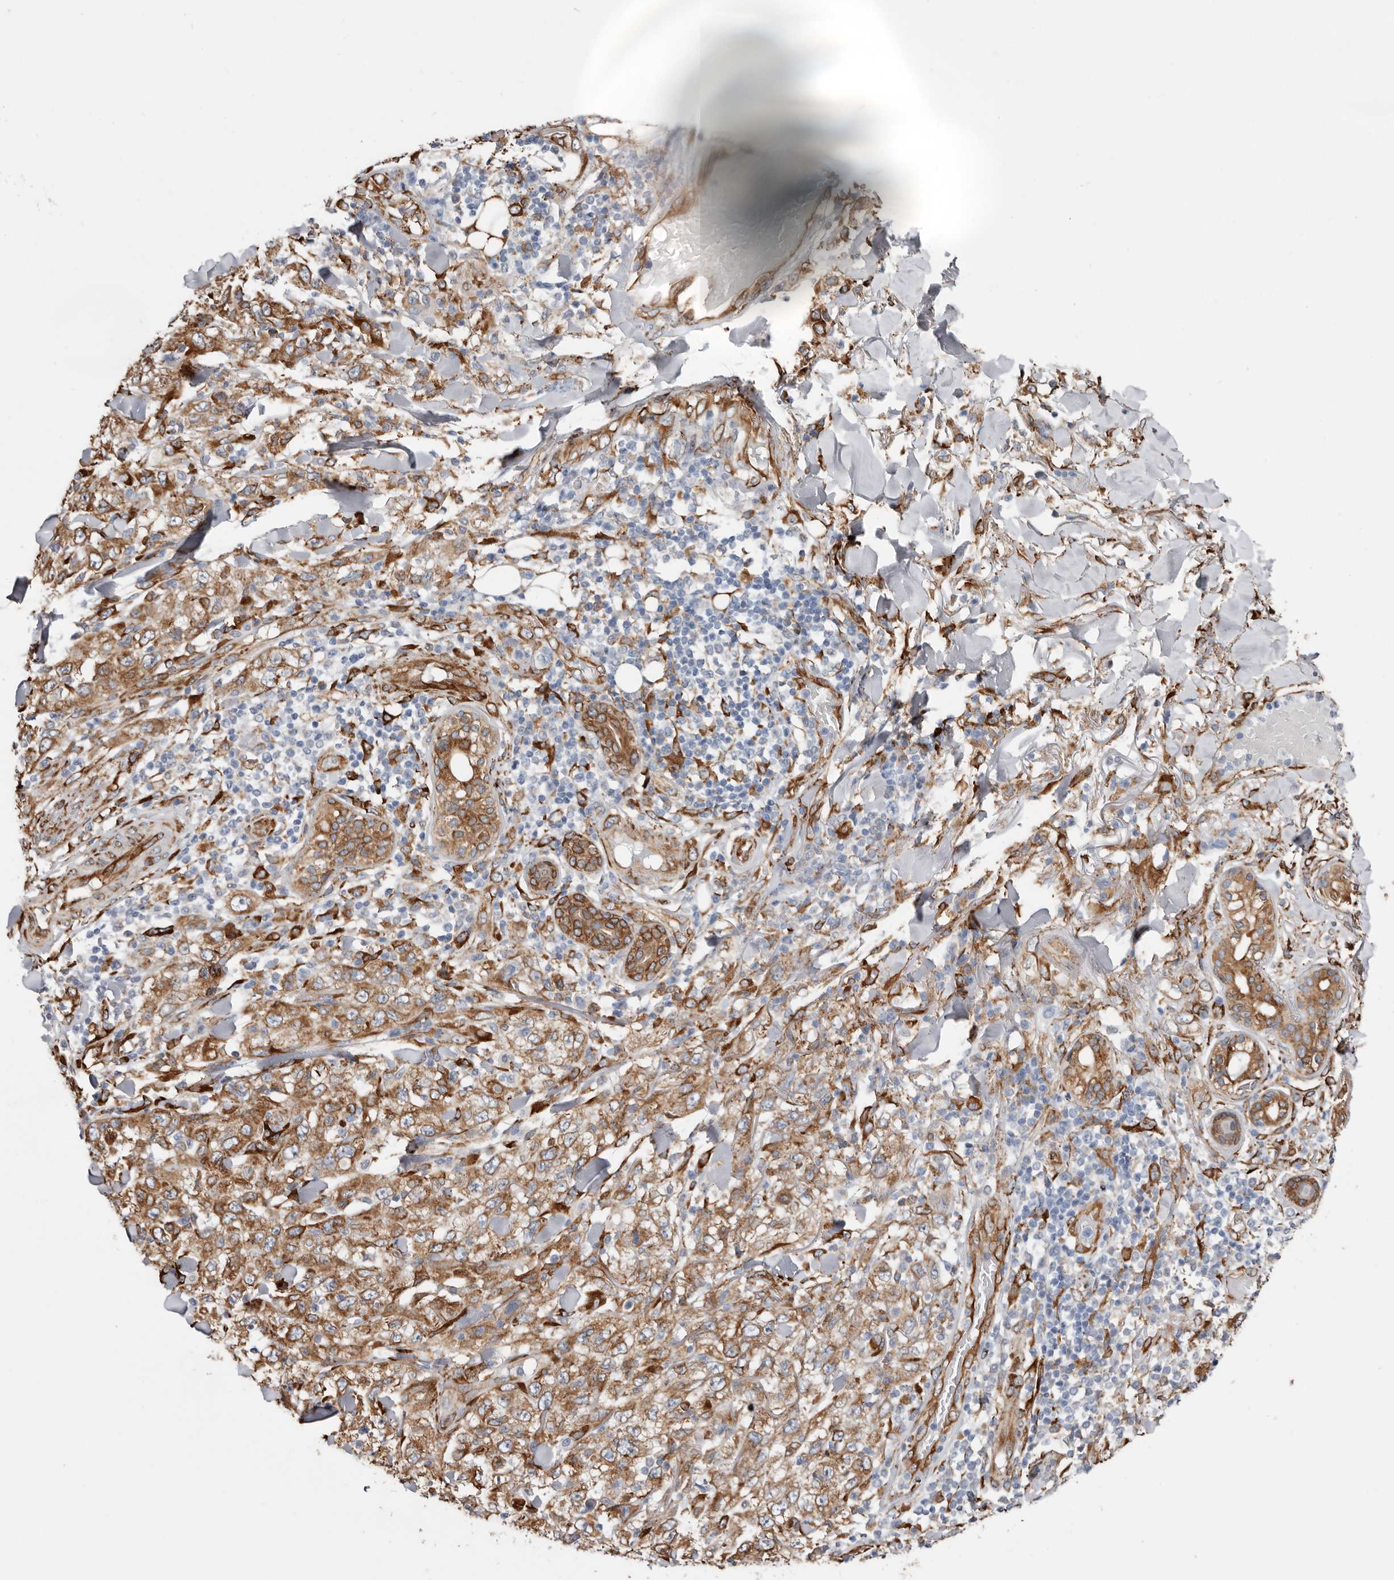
{"staining": {"intensity": "moderate", "quantity": ">75%", "location": "cytoplasmic/membranous"}, "tissue": "skin cancer", "cell_type": "Tumor cells", "image_type": "cancer", "snomed": [{"axis": "morphology", "description": "Squamous cell carcinoma, NOS"}, {"axis": "topography", "description": "Skin"}], "caption": "Immunohistochemistry (IHC) photomicrograph of neoplastic tissue: skin squamous cell carcinoma stained using IHC reveals medium levels of moderate protein expression localized specifically in the cytoplasmic/membranous of tumor cells, appearing as a cytoplasmic/membranous brown color.", "gene": "SEMA3E", "patient": {"sex": "female", "age": 88}}